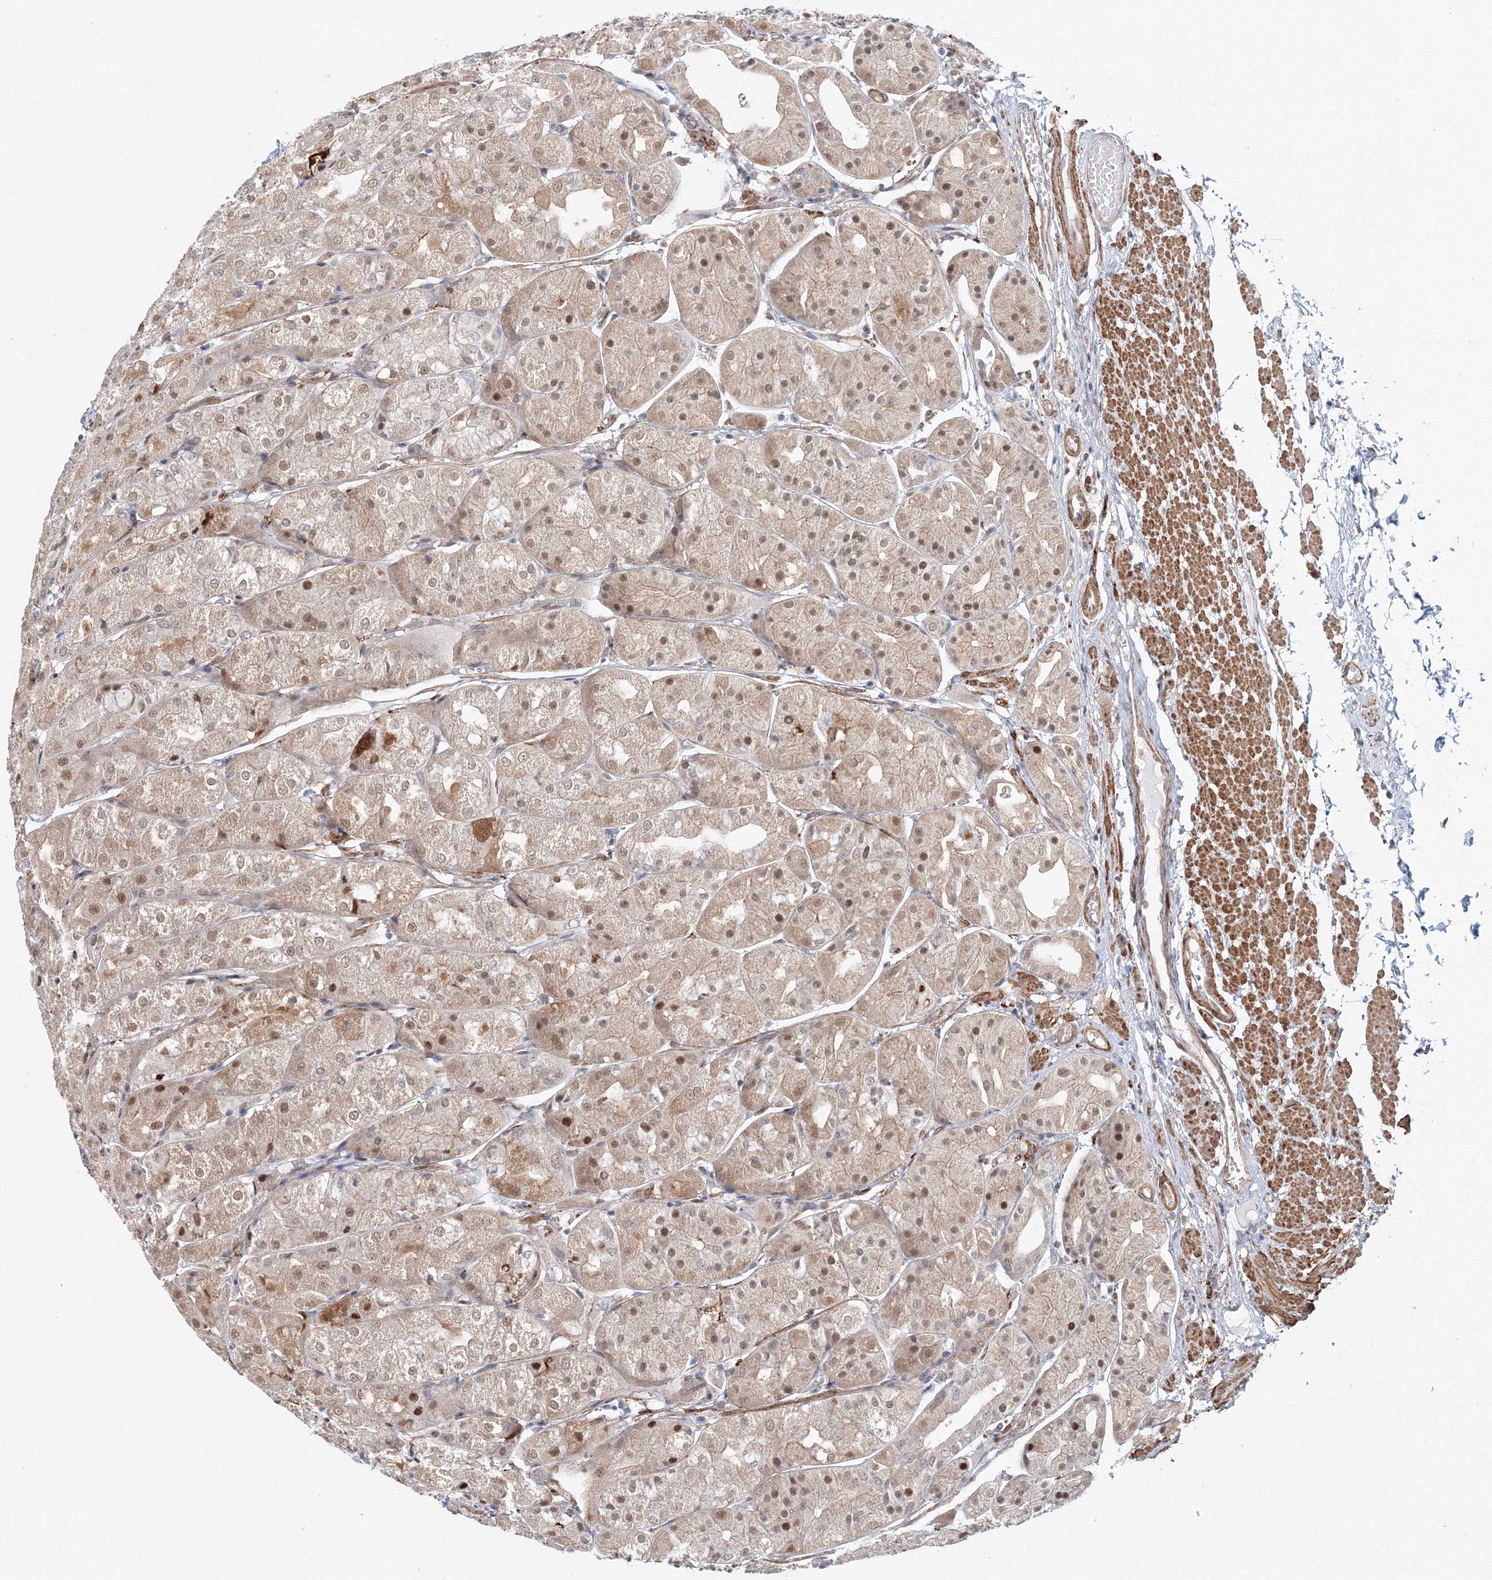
{"staining": {"intensity": "moderate", "quantity": "25%-75%", "location": "cytoplasmic/membranous,nuclear"}, "tissue": "stomach", "cell_type": "Glandular cells", "image_type": "normal", "snomed": [{"axis": "morphology", "description": "Normal tissue, NOS"}, {"axis": "topography", "description": "Stomach, upper"}], "caption": "High-power microscopy captured an IHC photomicrograph of normal stomach, revealing moderate cytoplasmic/membranous,nuclear positivity in about 25%-75% of glandular cells. (Stains: DAB in brown, nuclei in blue, Microscopy: brightfield microscopy at high magnification).", "gene": "ARHGAP21", "patient": {"sex": "male", "age": 72}}